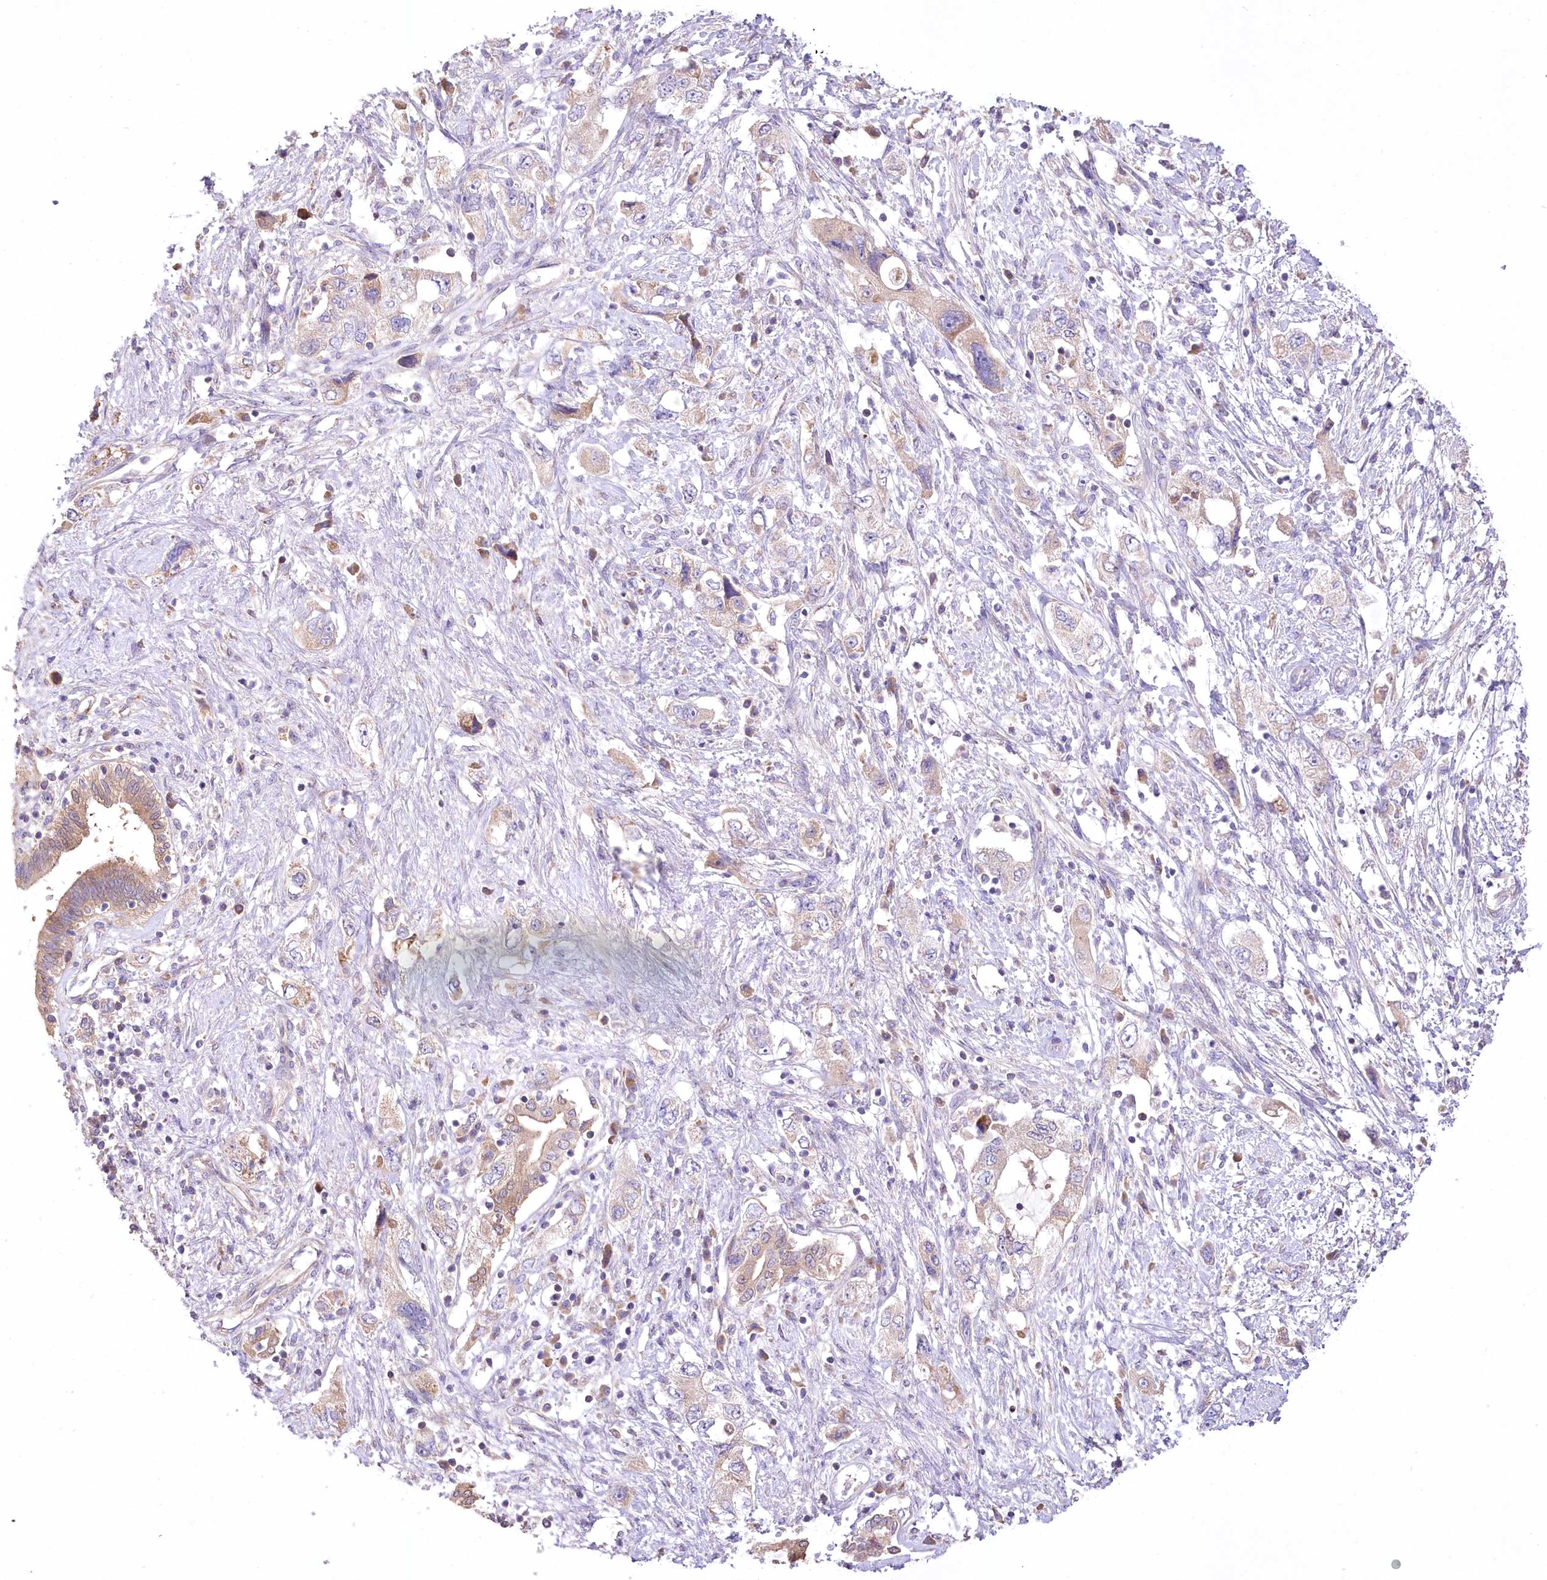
{"staining": {"intensity": "weak", "quantity": "25%-75%", "location": "cytoplasmic/membranous"}, "tissue": "pancreatic cancer", "cell_type": "Tumor cells", "image_type": "cancer", "snomed": [{"axis": "morphology", "description": "Adenocarcinoma, NOS"}, {"axis": "topography", "description": "Pancreas"}], "caption": "The micrograph reveals a brown stain indicating the presence of a protein in the cytoplasmic/membranous of tumor cells in adenocarcinoma (pancreatic).", "gene": "PBLD", "patient": {"sex": "female", "age": 73}}